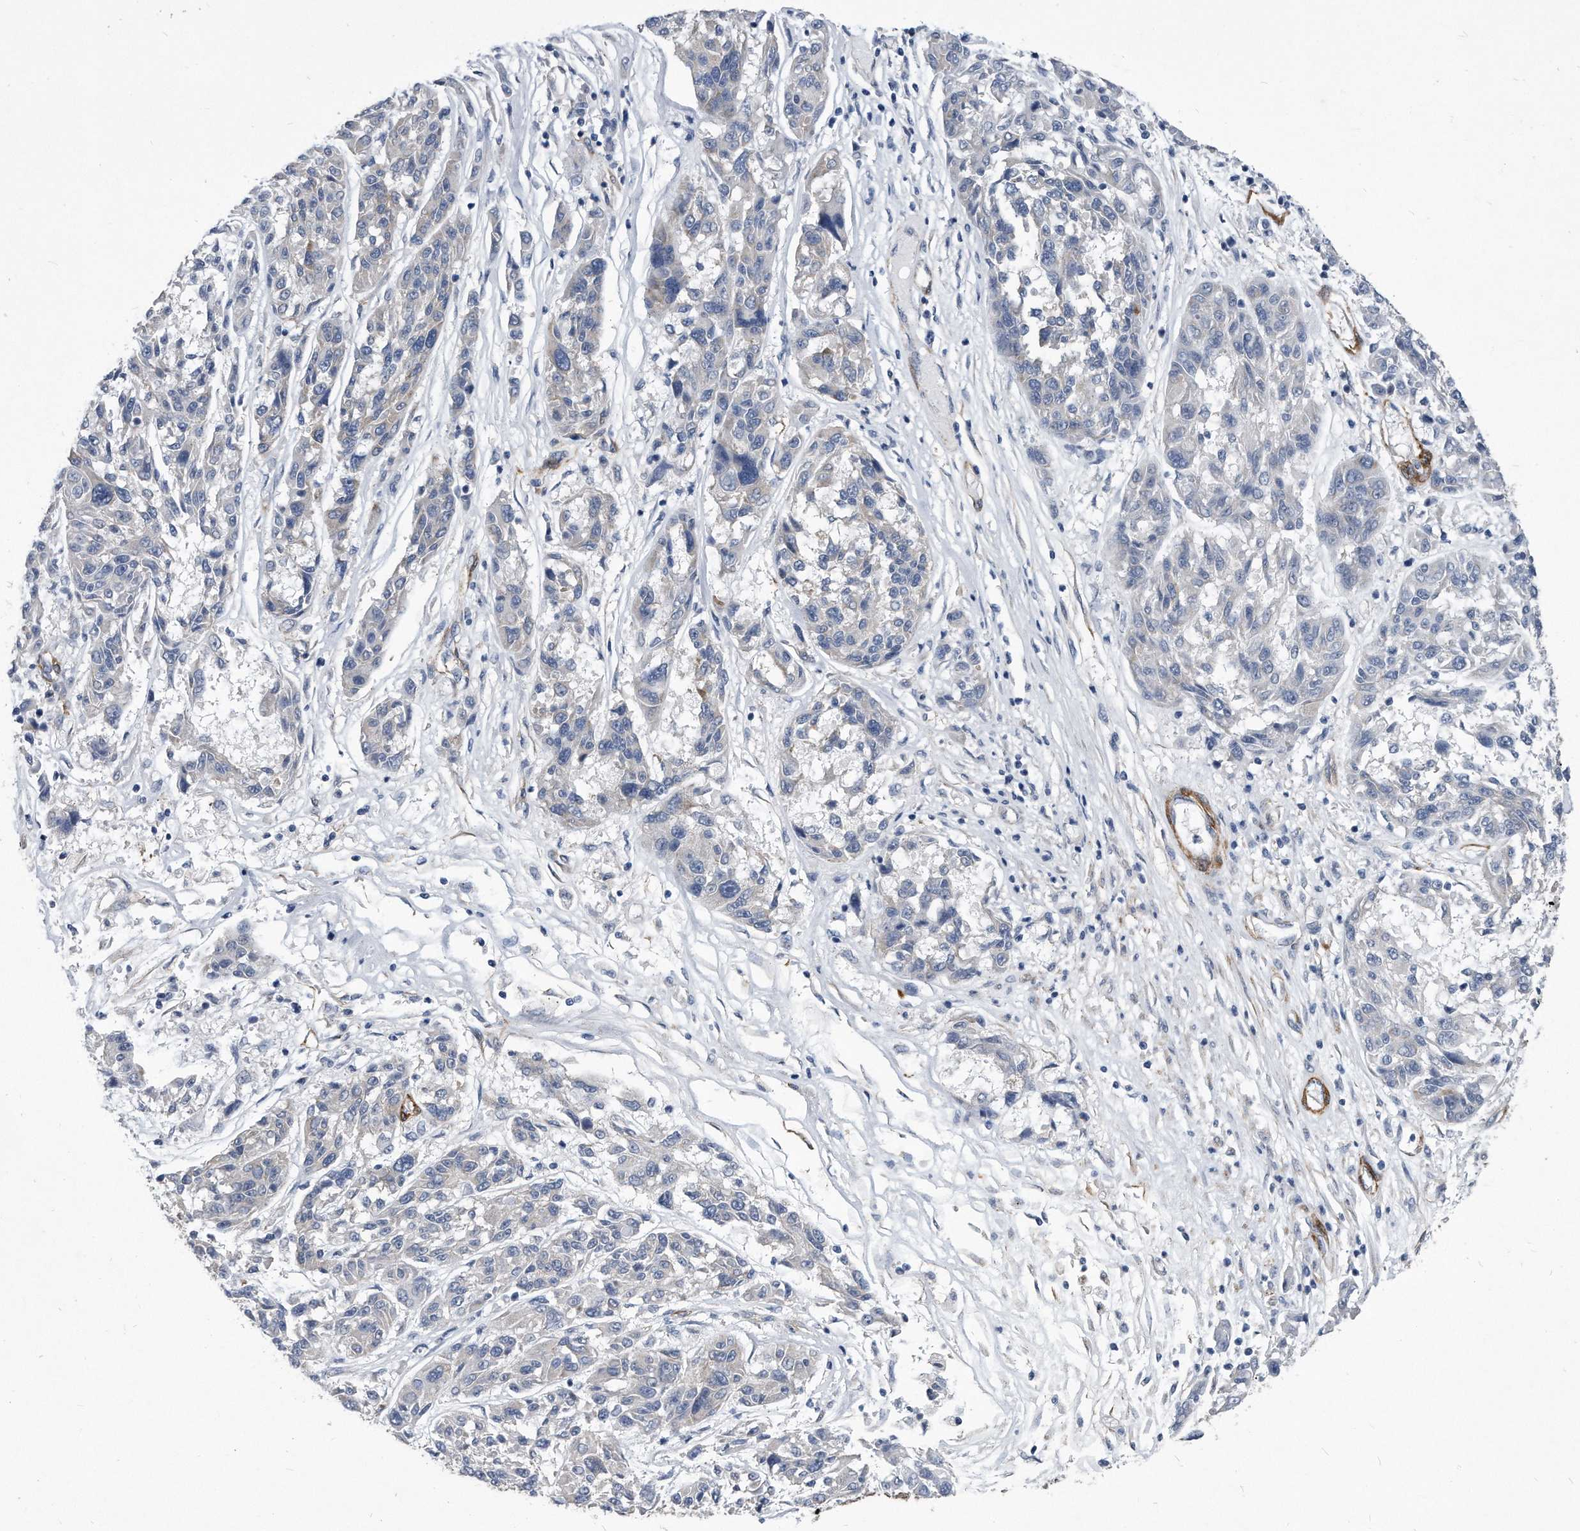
{"staining": {"intensity": "negative", "quantity": "none", "location": "none"}, "tissue": "melanoma", "cell_type": "Tumor cells", "image_type": "cancer", "snomed": [{"axis": "morphology", "description": "Malignant melanoma, NOS"}, {"axis": "topography", "description": "Skin"}], "caption": "DAB (3,3'-diaminobenzidine) immunohistochemical staining of human melanoma reveals no significant staining in tumor cells.", "gene": "EIF2B4", "patient": {"sex": "male", "age": 53}}